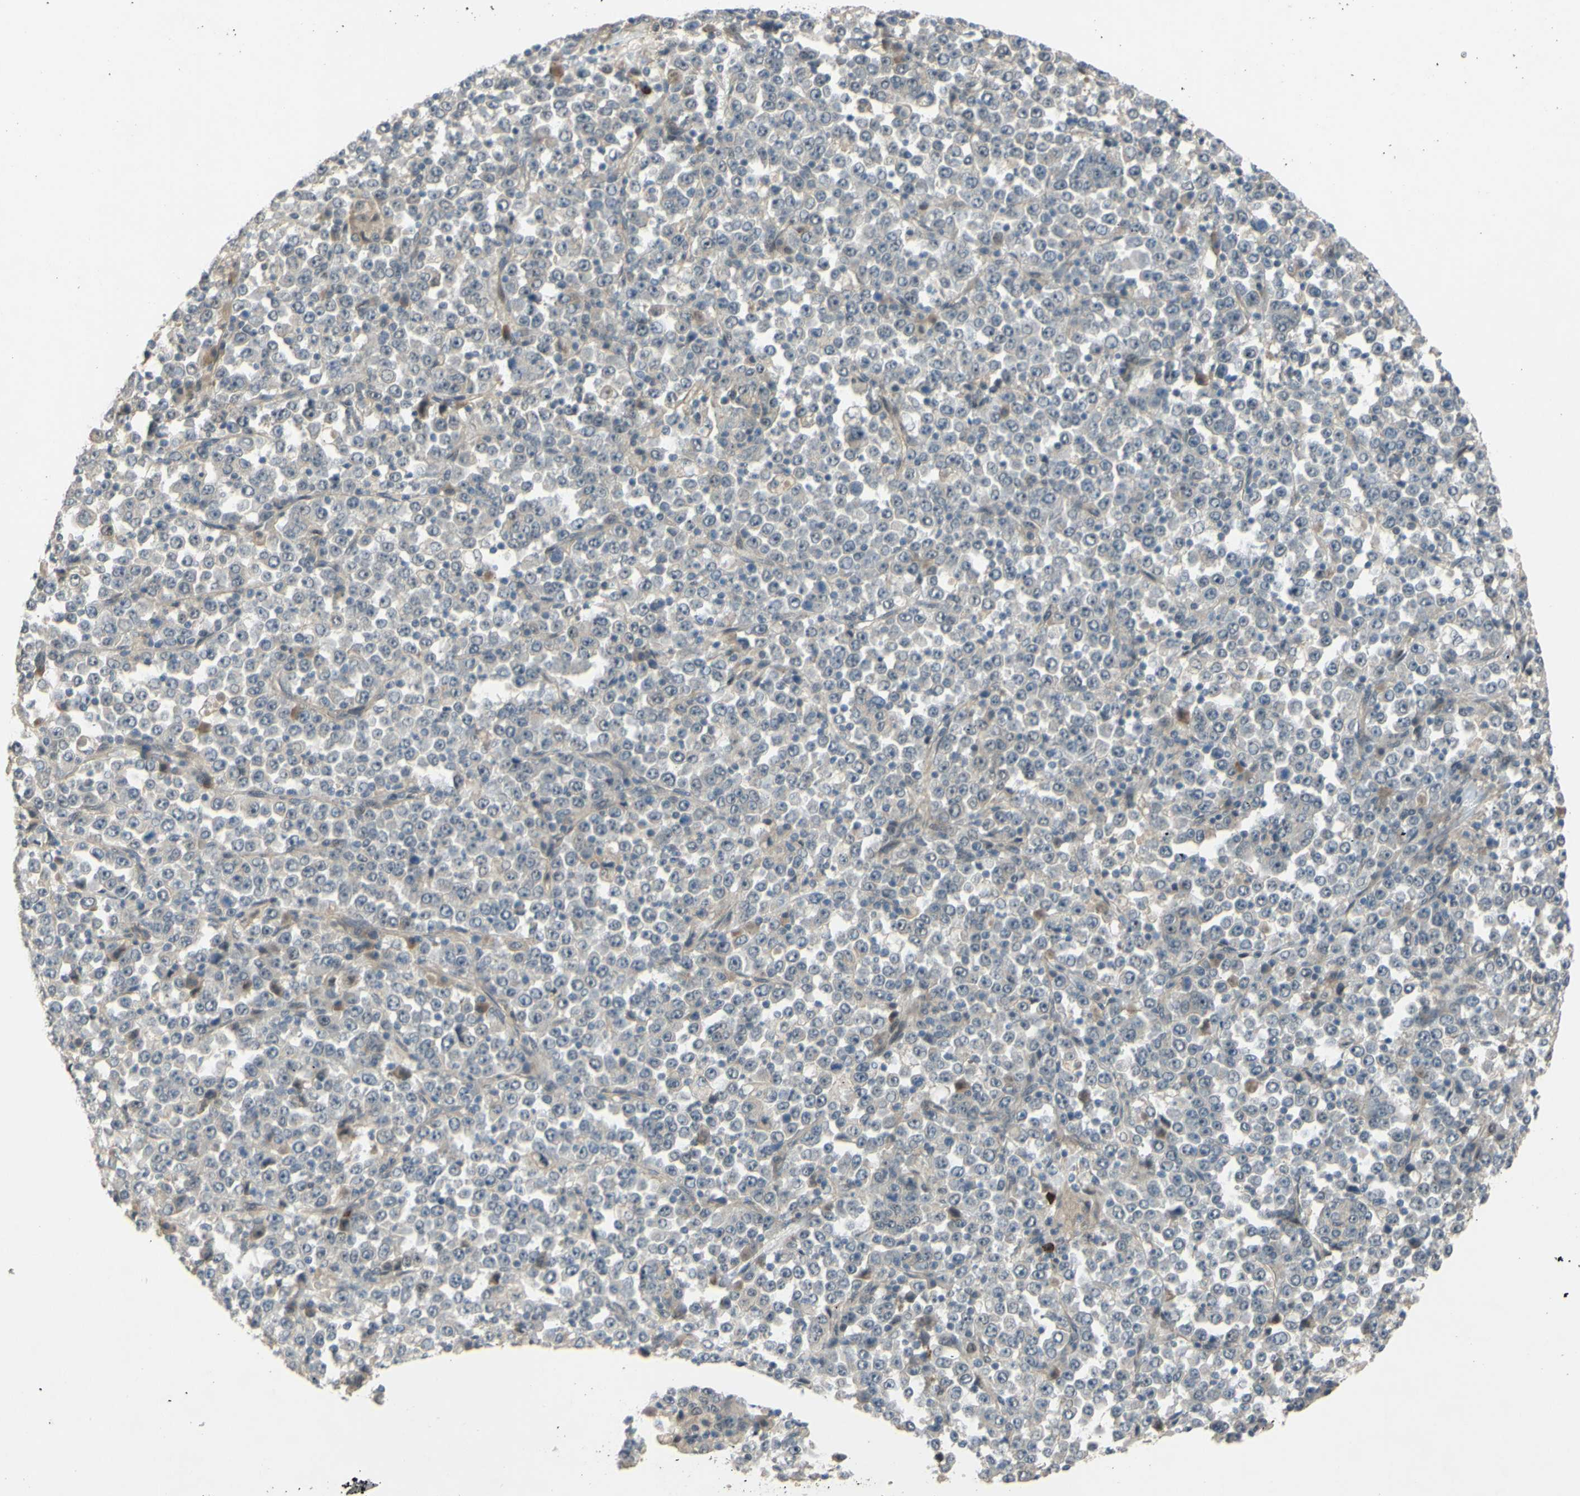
{"staining": {"intensity": "weak", "quantity": "<25%", "location": "cytoplasmic/membranous"}, "tissue": "stomach cancer", "cell_type": "Tumor cells", "image_type": "cancer", "snomed": [{"axis": "morphology", "description": "Normal tissue, NOS"}, {"axis": "morphology", "description": "Adenocarcinoma, NOS"}, {"axis": "topography", "description": "Stomach, upper"}, {"axis": "topography", "description": "Stomach"}], "caption": "This photomicrograph is of adenocarcinoma (stomach) stained with IHC to label a protein in brown with the nuclei are counter-stained blue. There is no expression in tumor cells. (DAB immunohistochemistry with hematoxylin counter stain).", "gene": "ALK", "patient": {"sex": "male", "age": 59}}